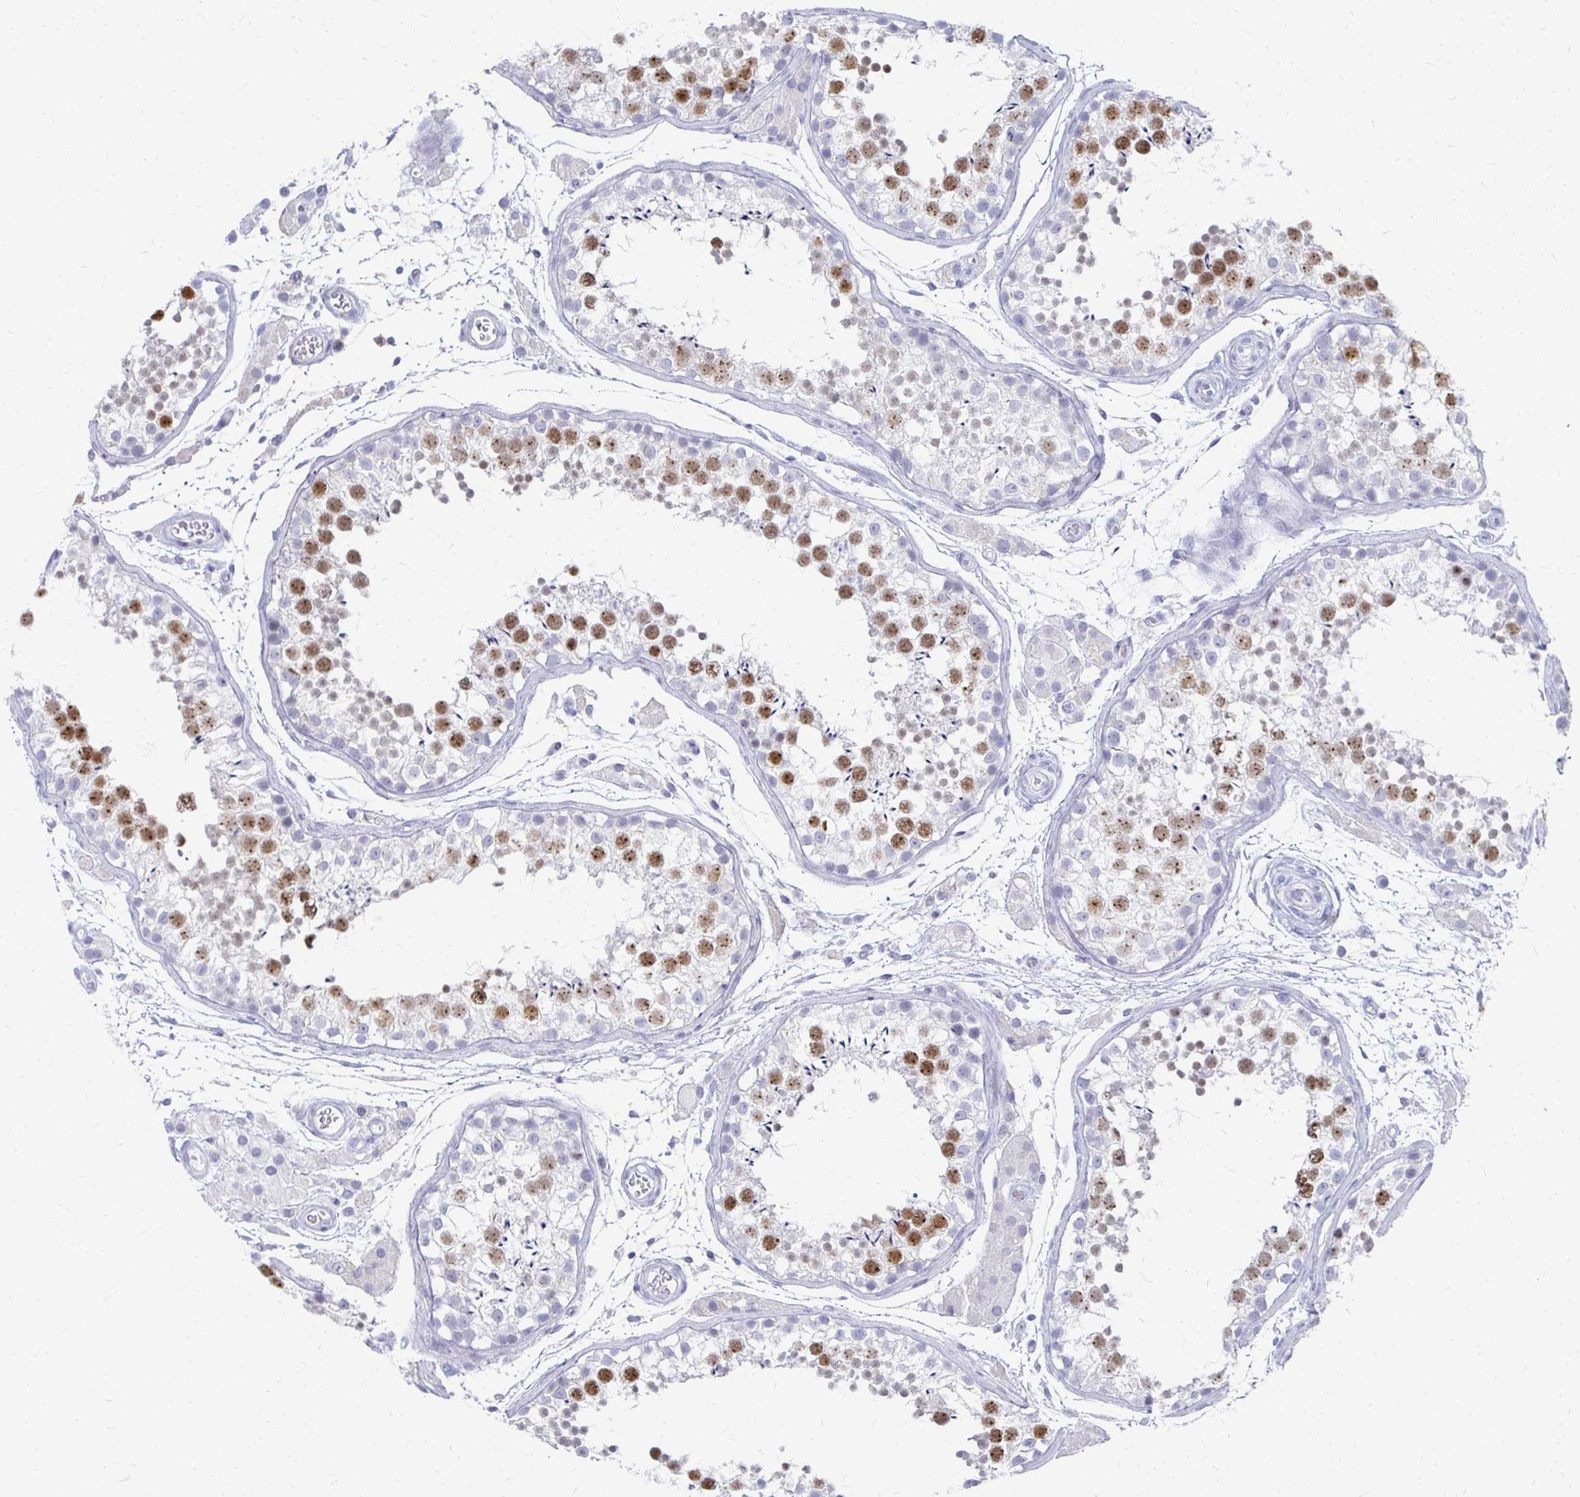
{"staining": {"intensity": "moderate", "quantity": "25%-75%", "location": "nuclear"}, "tissue": "testis", "cell_type": "Cells in seminiferous ducts", "image_type": "normal", "snomed": [{"axis": "morphology", "description": "Normal tissue, NOS"}, {"axis": "morphology", "description": "Seminoma, NOS"}, {"axis": "topography", "description": "Testis"}], "caption": "Immunohistochemistry (IHC) of normal human testis exhibits medium levels of moderate nuclear staining in about 25%-75% of cells in seminiferous ducts.", "gene": "SYCP3", "patient": {"sex": "male", "age": 29}}